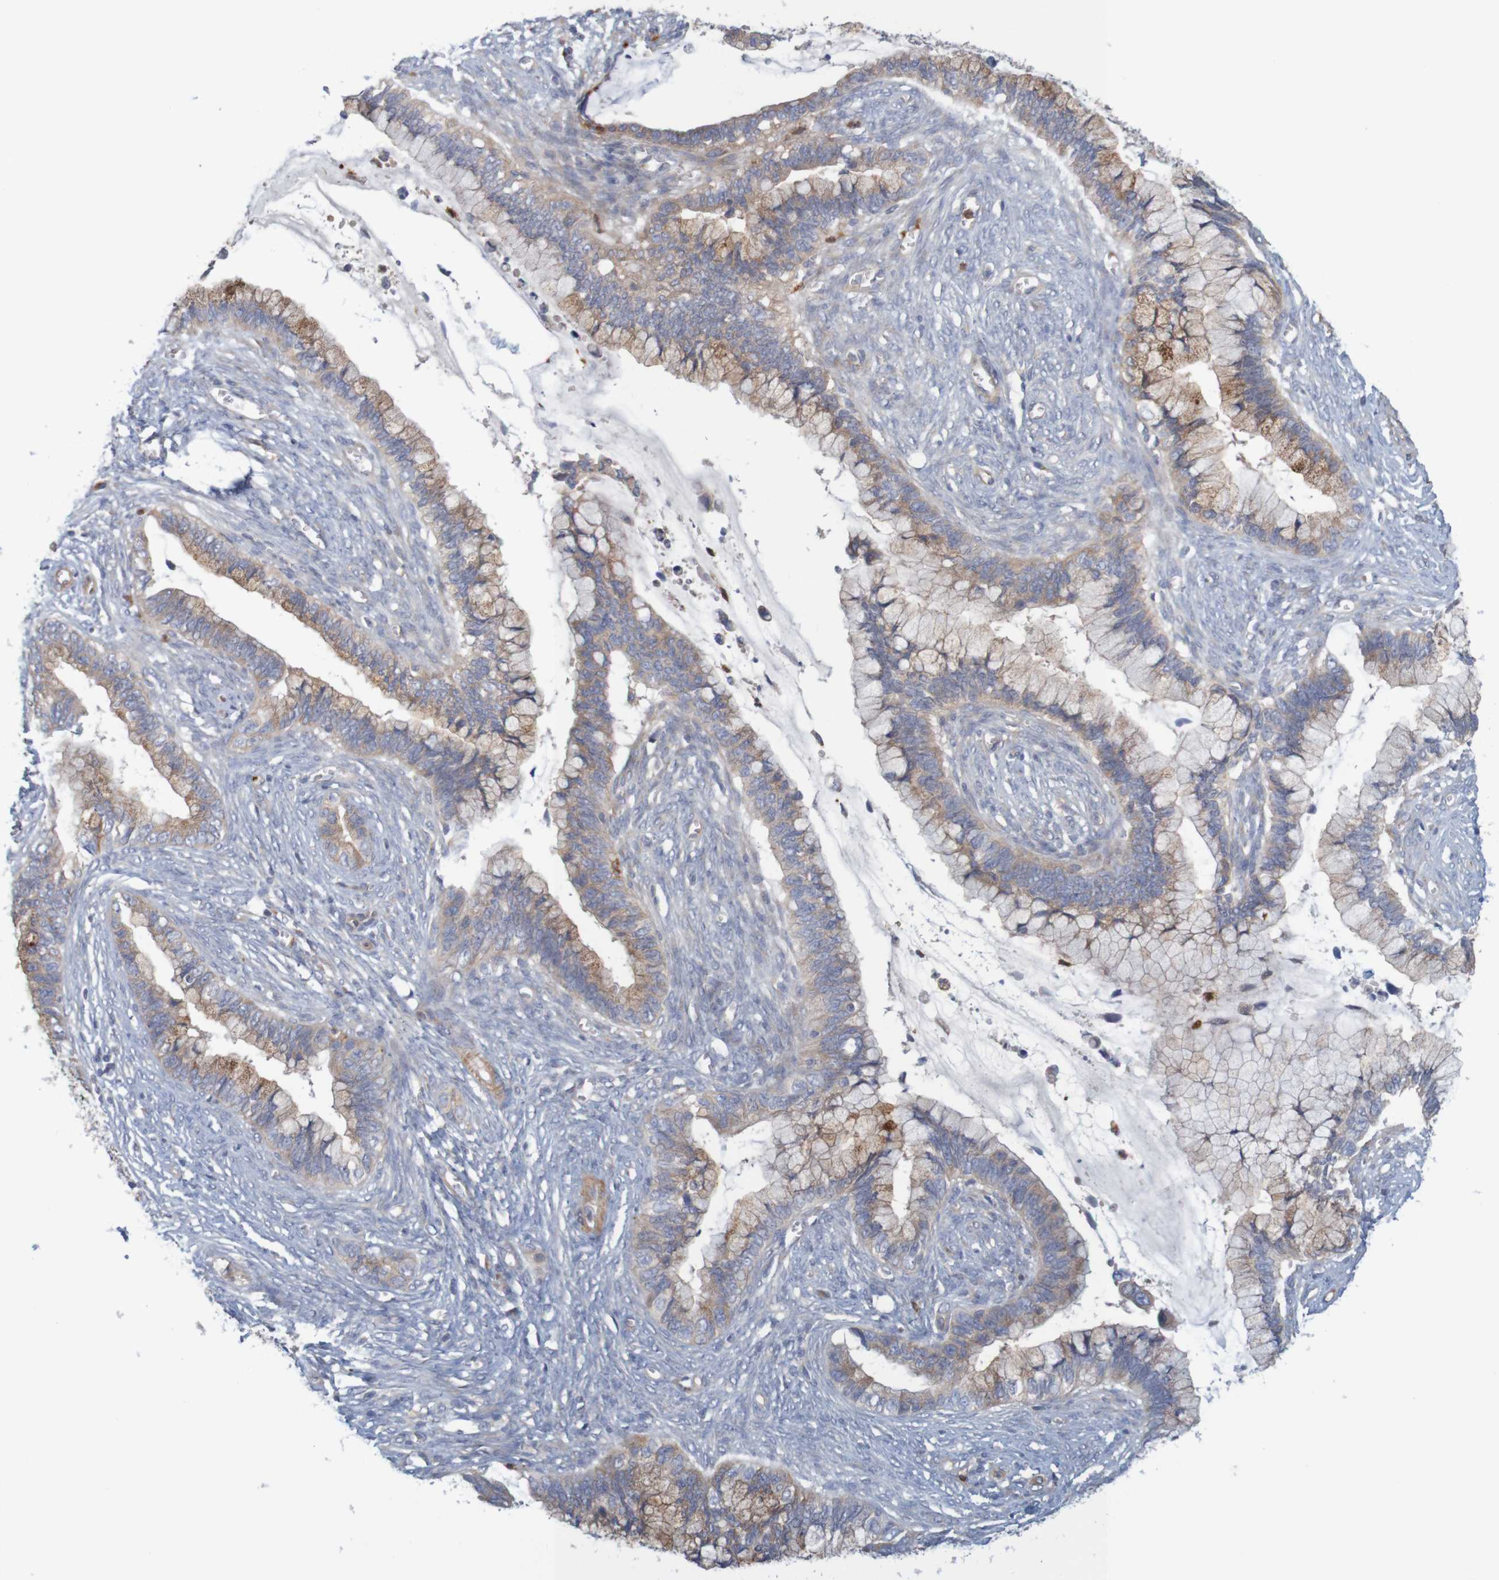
{"staining": {"intensity": "weak", "quantity": ">75%", "location": "cytoplasmic/membranous"}, "tissue": "cervical cancer", "cell_type": "Tumor cells", "image_type": "cancer", "snomed": [{"axis": "morphology", "description": "Adenocarcinoma, NOS"}, {"axis": "topography", "description": "Cervix"}], "caption": "Immunohistochemistry (IHC) image of human adenocarcinoma (cervical) stained for a protein (brown), which demonstrates low levels of weak cytoplasmic/membranous positivity in approximately >75% of tumor cells.", "gene": "KRT23", "patient": {"sex": "female", "age": 44}}